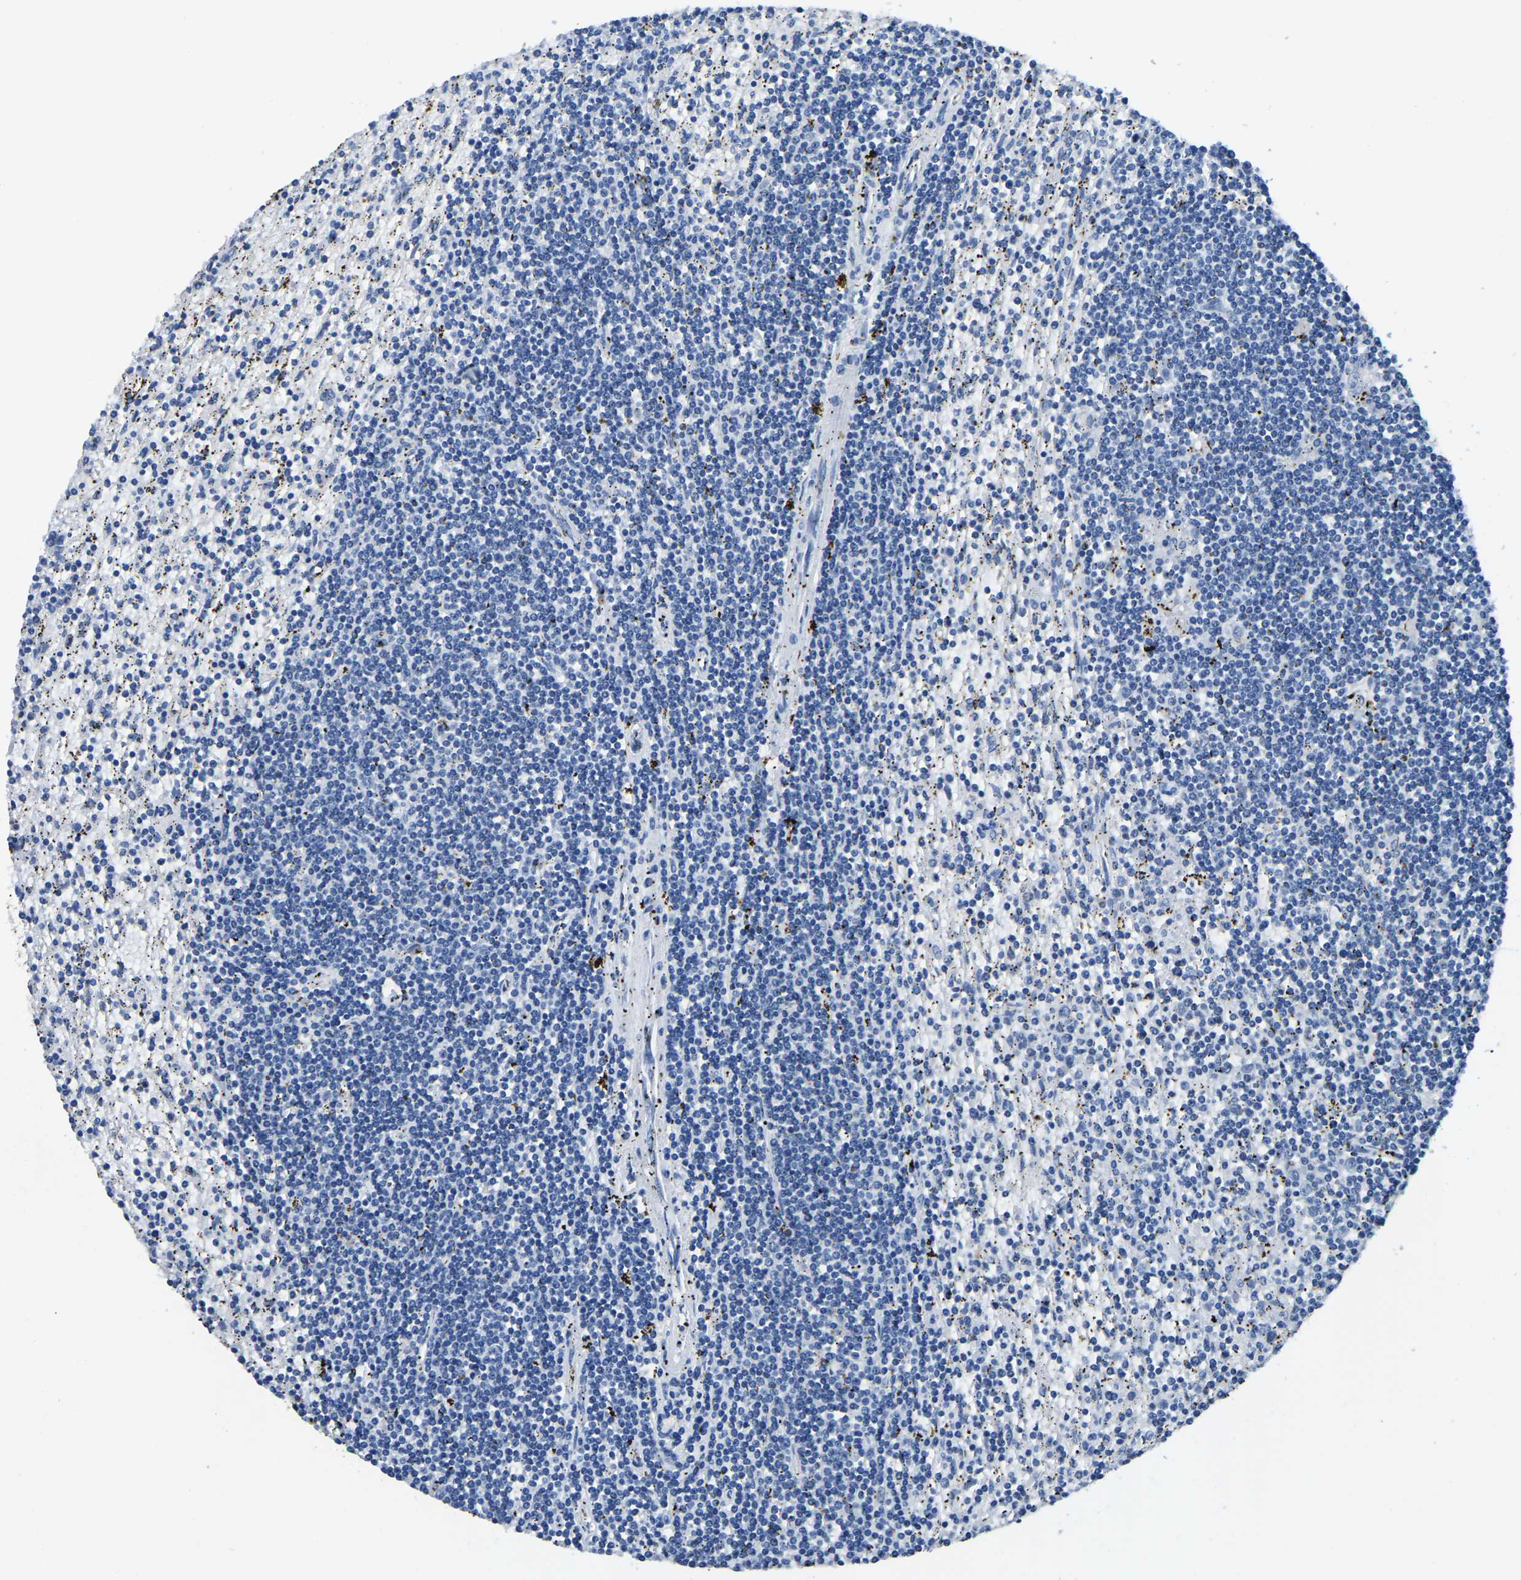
{"staining": {"intensity": "negative", "quantity": "none", "location": "none"}, "tissue": "lymphoma", "cell_type": "Tumor cells", "image_type": "cancer", "snomed": [{"axis": "morphology", "description": "Malignant lymphoma, non-Hodgkin's type, Low grade"}, {"axis": "topography", "description": "Spleen"}], "caption": "Tumor cells are negative for protein expression in human low-grade malignant lymphoma, non-Hodgkin's type.", "gene": "UBN2", "patient": {"sex": "male", "age": 76}}